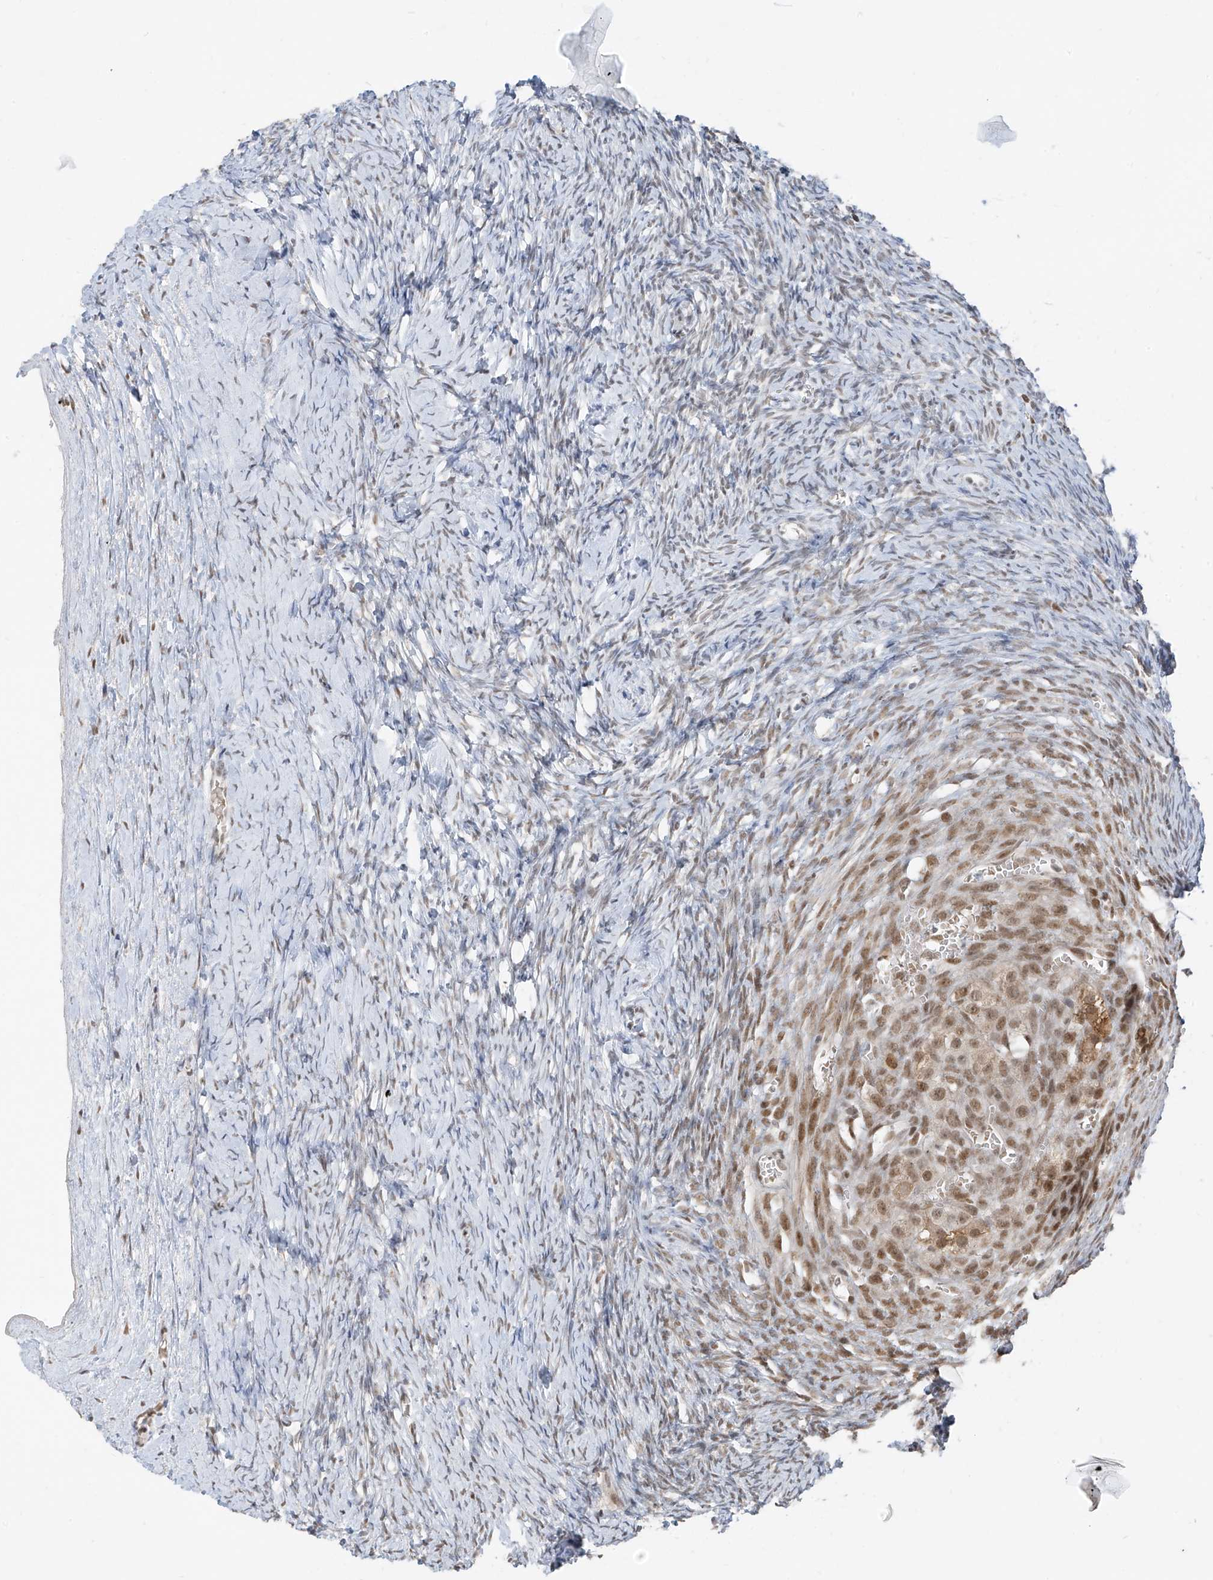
{"staining": {"intensity": "strong", "quantity": ">75%", "location": "nuclear"}, "tissue": "ovary", "cell_type": "Follicle cells", "image_type": "normal", "snomed": [{"axis": "morphology", "description": "Normal tissue, NOS"}, {"axis": "morphology", "description": "Developmental malformation"}, {"axis": "topography", "description": "Ovary"}], "caption": "DAB immunohistochemical staining of unremarkable human ovary shows strong nuclear protein staining in approximately >75% of follicle cells.", "gene": "ZMYM2", "patient": {"sex": "female", "age": 39}}